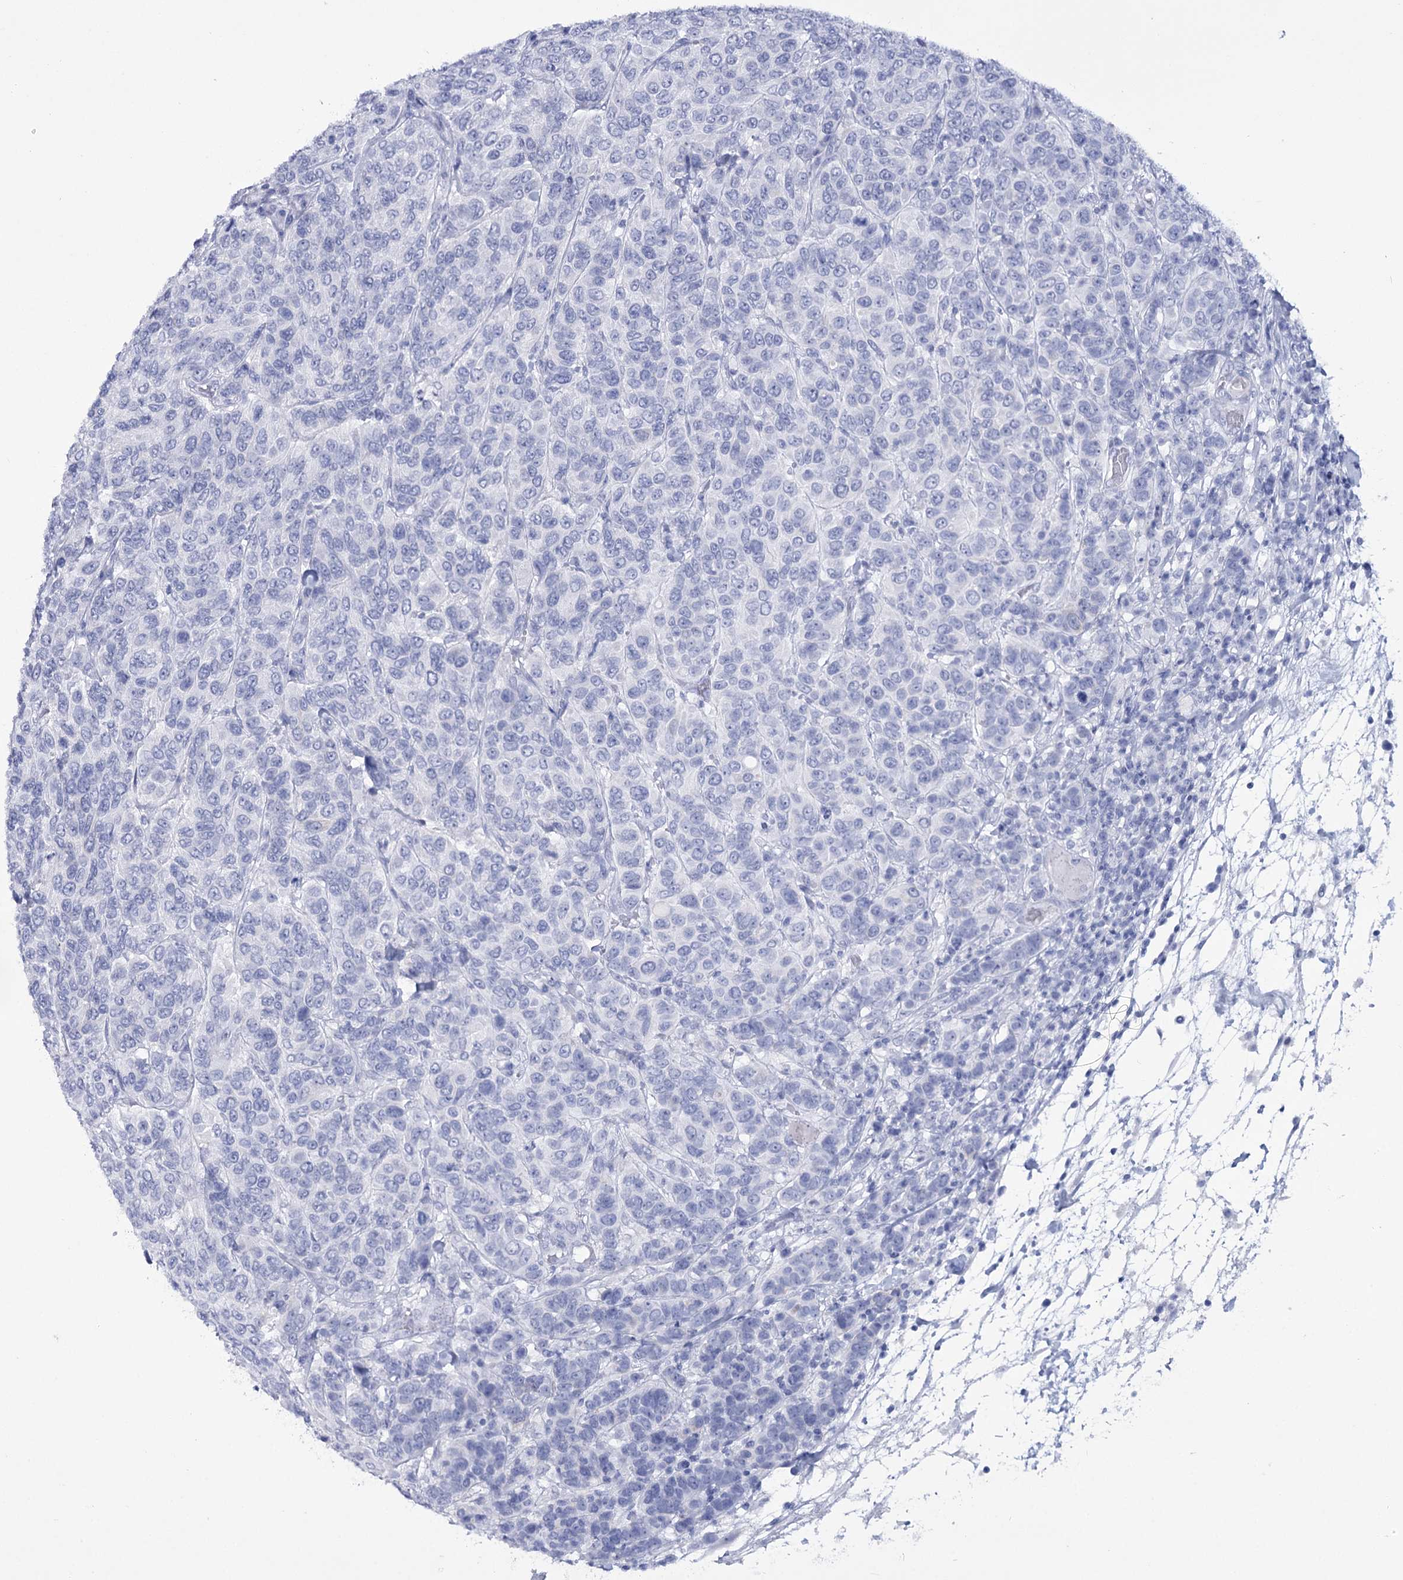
{"staining": {"intensity": "negative", "quantity": "none", "location": "none"}, "tissue": "breast cancer", "cell_type": "Tumor cells", "image_type": "cancer", "snomed": [{"axis": "morphology", "description": "Duct carcinoma"}, {"axis": "topography", "description": "Breast"}], "caption": "A high-resolution photomicrograph shows immunohistochemistry (IHC) staining of intraductal carcinoma (breast), which demonstrates no significant positivity in tumor cells.", "gene": "RNF186", "patient": {"sex": "female", "age": 55}}